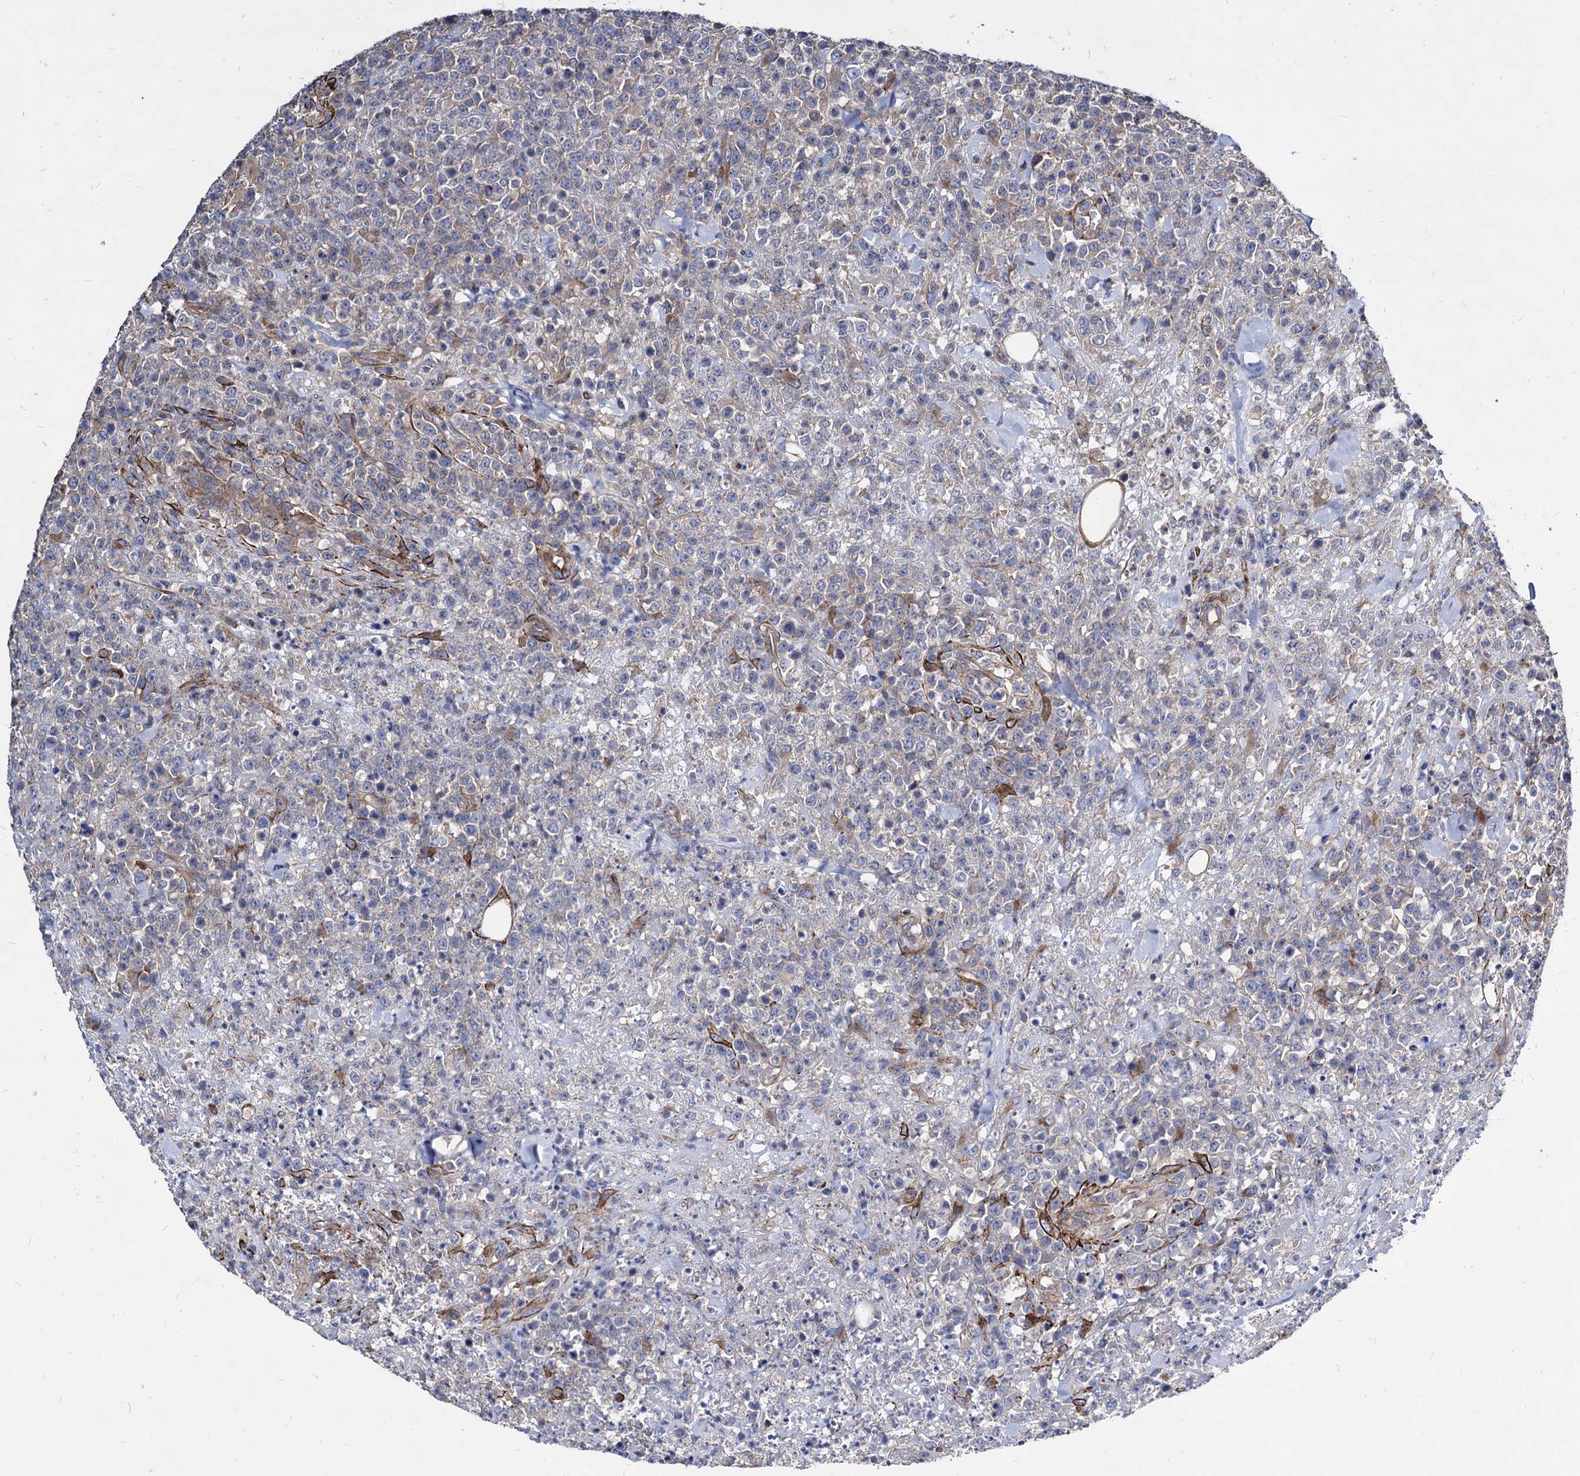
{"staining": {"intensity": "negative", "quantity": "none", "location": "none"}, "tissue": "lymphoma", "cell_type": "Tumor cells", "image_type": "cancer", "snomed": [{"axis": "morphology", "description": "Malignant lymphoma, non-Hodgkin's type, High grade"}, {"axis": "topography", "description": "Colon"}], "caption": "Protein analysis of lymphoma shows no significant positivity in tumor cells.", "gene": "WDR11", "patient": {"sex": "female", "age": 53}}